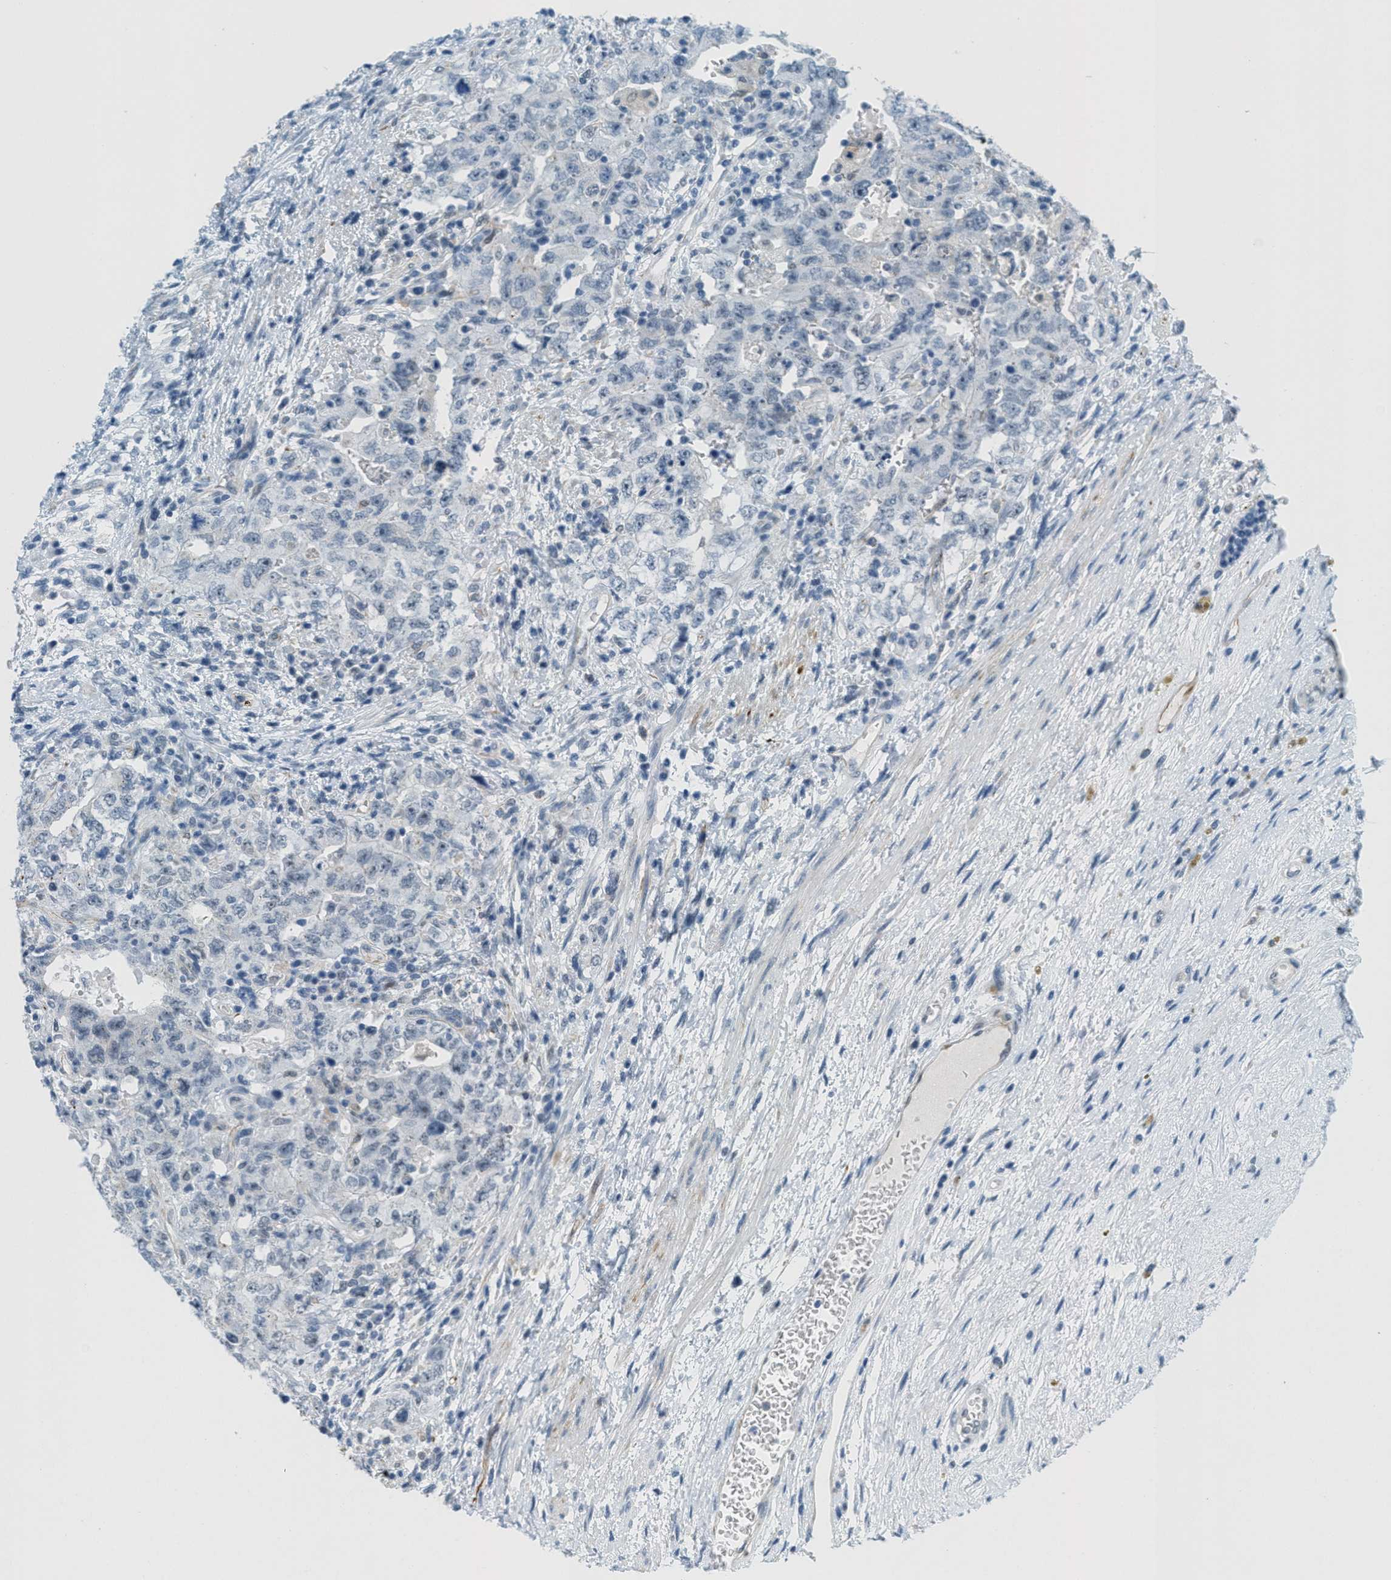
{"staining": {"intensity": "negative", "quantity": "none", "location": "none"}, "tissue": "testis cancer", "cell_type": "Tumor cells", "image_type": "cancer", "snomed": [{"axis": "morphology", "description": "Carcinoma, Embryonal, NOS"}, {"axis": "topography", "description": "Testis"}], "caption": "Human testis cancer (embryonal carcinoma) stained for a protein using IHC demonstrates no staining in tumor cells.", "gene": "HS3ST2", "patient": {"sex": "male", "age": 26}}